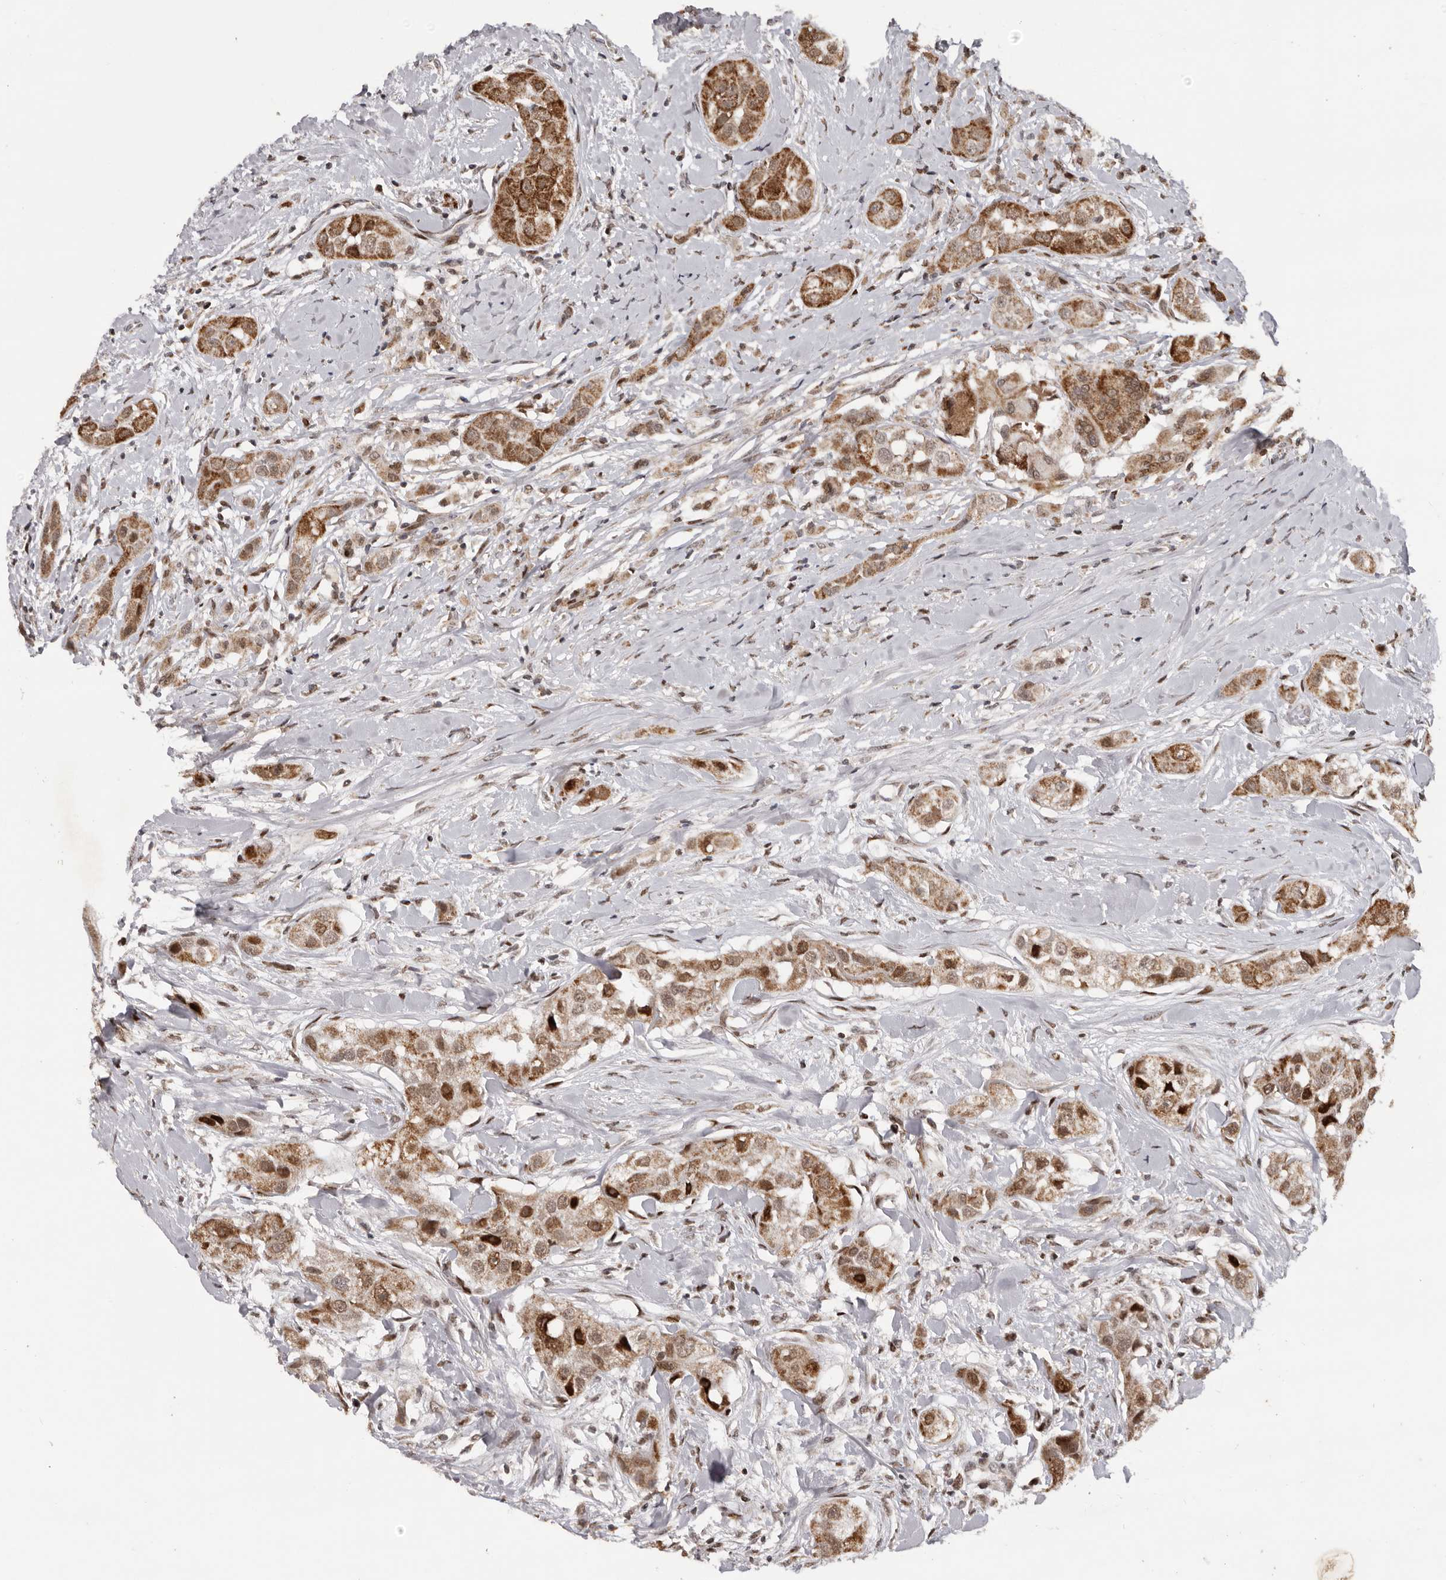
{"staining": {"intensity": "moderate", "quantity": ">75%", "location": "cytoplasmic/membranous"}, "tissue": "head and neck cancer", "cell_type": "Tumor cells", "image_type": "cancer", "snomed": [{"axis": "morphology", "description": "Normal tissue, NOS"}, {"axis": "morphology", "description": "Squamous cell carcinoma, NOS"}, {"axis": "topography", "description": "Skeletal muscle"}, {"axis": "topography", "description": "Head-Neck"}], "caption": "Protein staining of squamous cell carcinoma (head and neck) tissue shows moderate cytoplasmic/membranous staining in approximately >75% of tumor cells.", "gene": "C17orf99", "patient": {"sex": "male", "age": 51}}